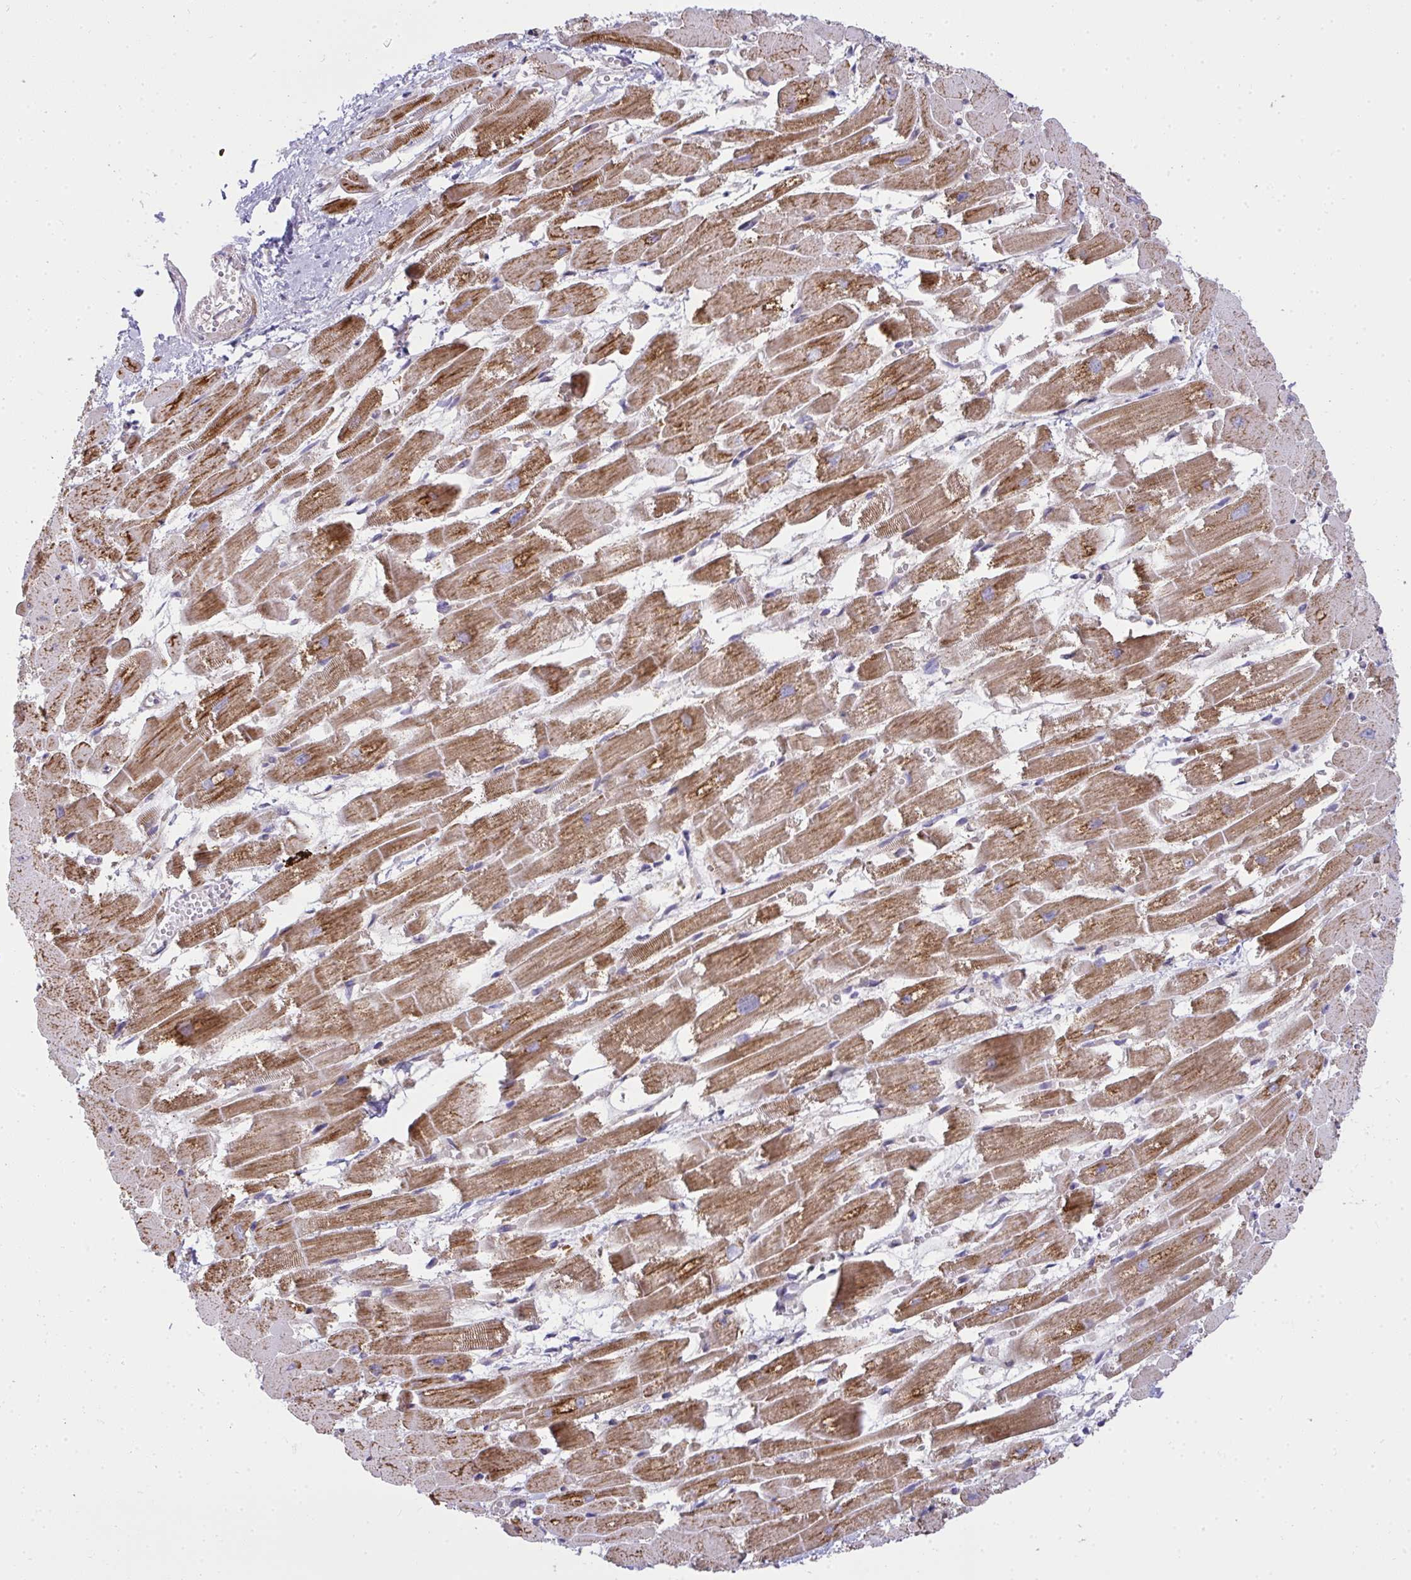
{"staining": {"intensity": "strong", "quantity": ">75%", "location": "cytoplasmic/membranous"}, "tissue": "heart muscle", "cell_type": "Cardiomyocytes", "image_type": "normal", "snomed": [{"axis": "morphology", "description": "Normal tissue, NOS"}, {"axis": "topography", "description": "Heart"}], "caption": "The image demonstrates immunohistochemical staining of benign heart muscle. There is strong cytoplasmic/membranous positivity is appreciated in about >75% of cardiomyocytes. (DAB = brown stain, brightfield microscopy at high magnification).", "gene": "SRRM4", "patient": {"sex": "female", "age": 52}}